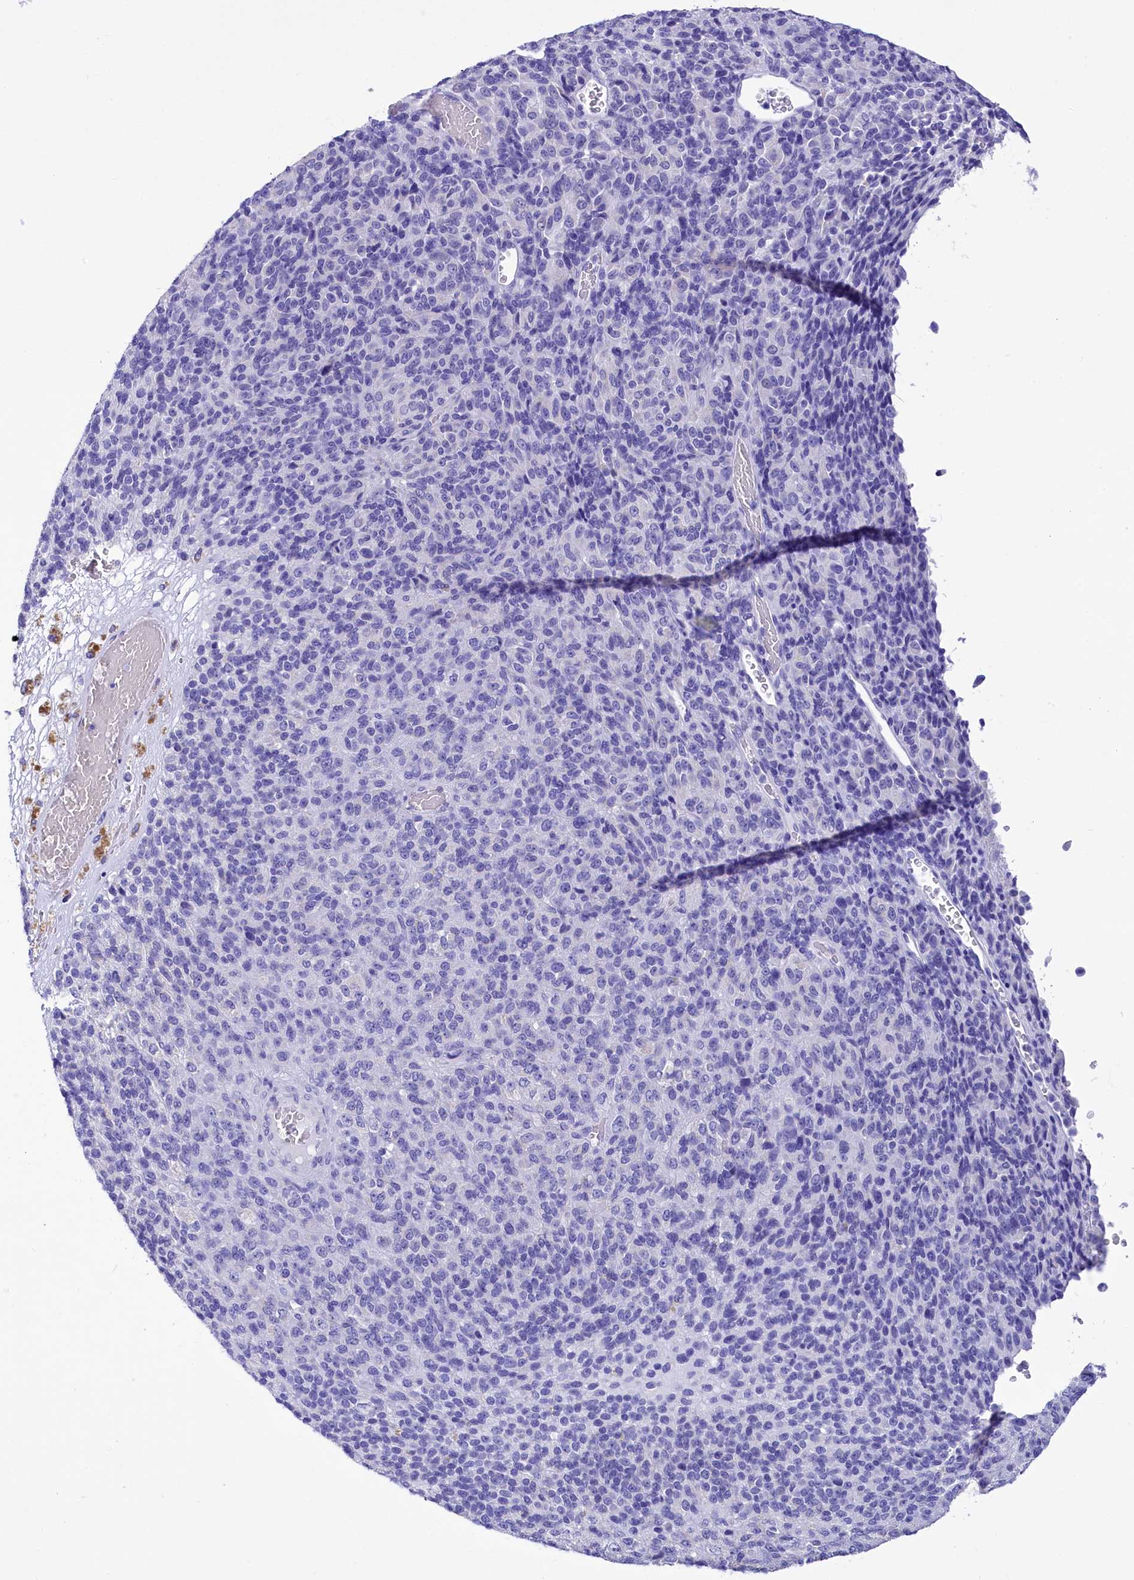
{"staining": {"intensity": "negative", "quantity": "none", "location": "none"}, "tissue": "melanoma", "cell_type": "Tumor cells", "image_type": "cancer", "snomed": [{"axis": "morphology", "description": "Malignant melanoma, Metastatic site"}, {"axis": "topography", "description": "Brain"}], "caption": "Tumor cells show no significant protein expression in malignant melanoma (metastatic site).", "gene": "TTC36", "patient": {"sex": "female", "age": 56}}